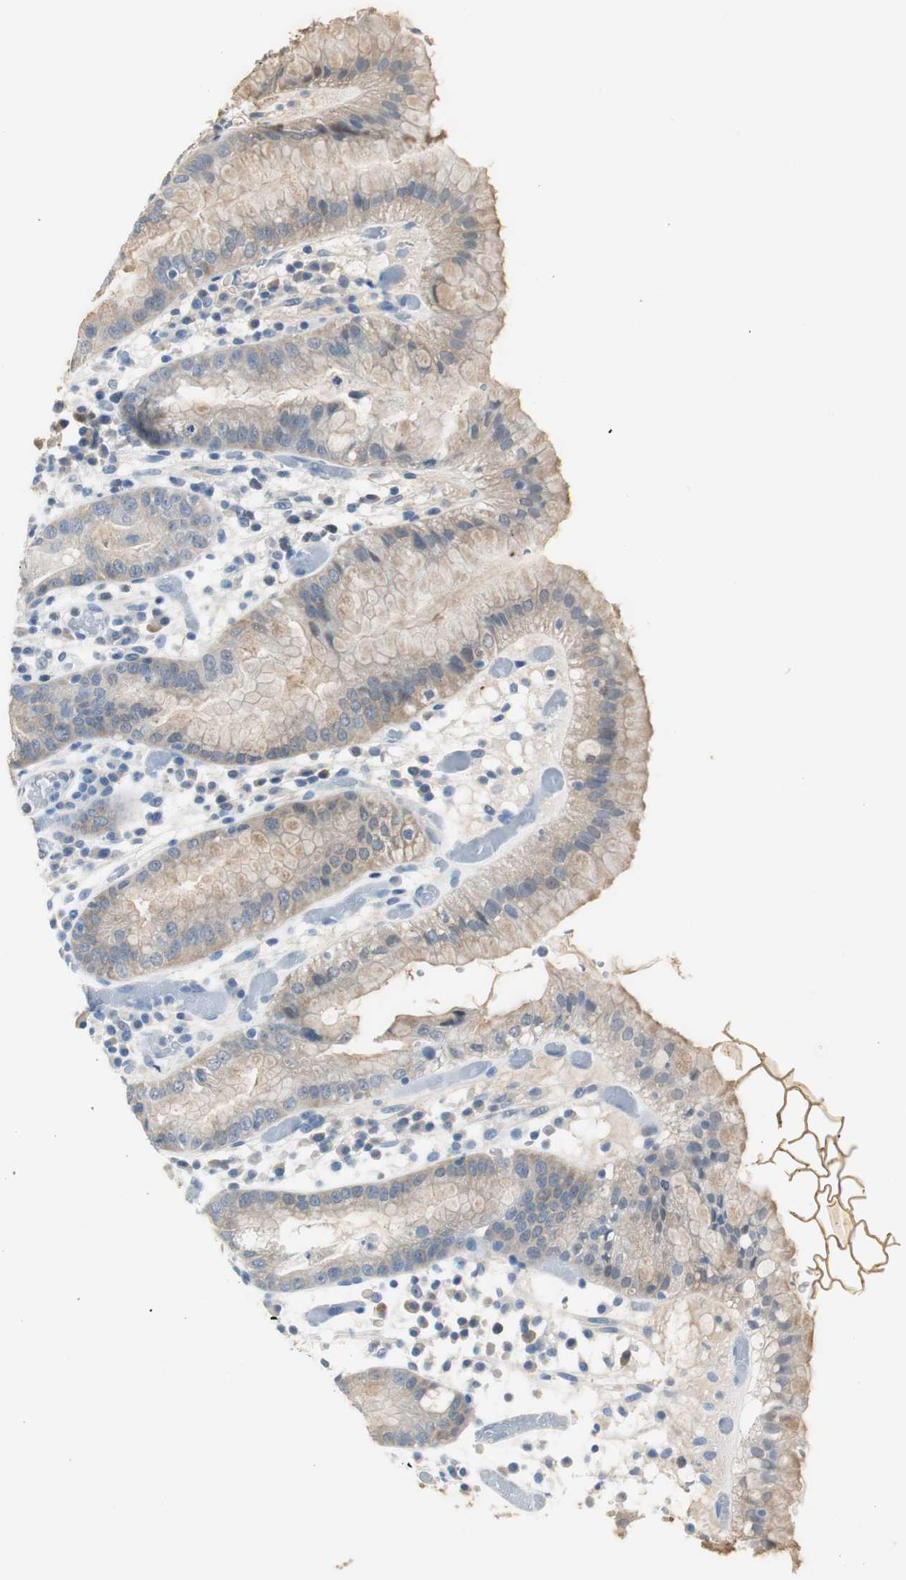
{"staining": {"intensity": "moderate", "quantity": "25%-75%", "location": "cytoplasmic/membranous,nuclear"}, "tissue": "stomach", "cell_type": "Glandular cells", "image_type": "normal", "snomed": [{"axis": "morphology", "description": "Normal tissue, NOS"}, {"axis": "topography", "description": "Stomach"}, {"axis": "topography", "description": "Stomach, lower"}], "caption": "Approximately 25%-75% of glandular cells in unremarkable stomach display moderate cytoplasmic/membranous,nuclear protein positivity as visualized by brown immunohistochemical staining.", "gene": "FBP1", "patient": {"sex": "female", "age": 75}}